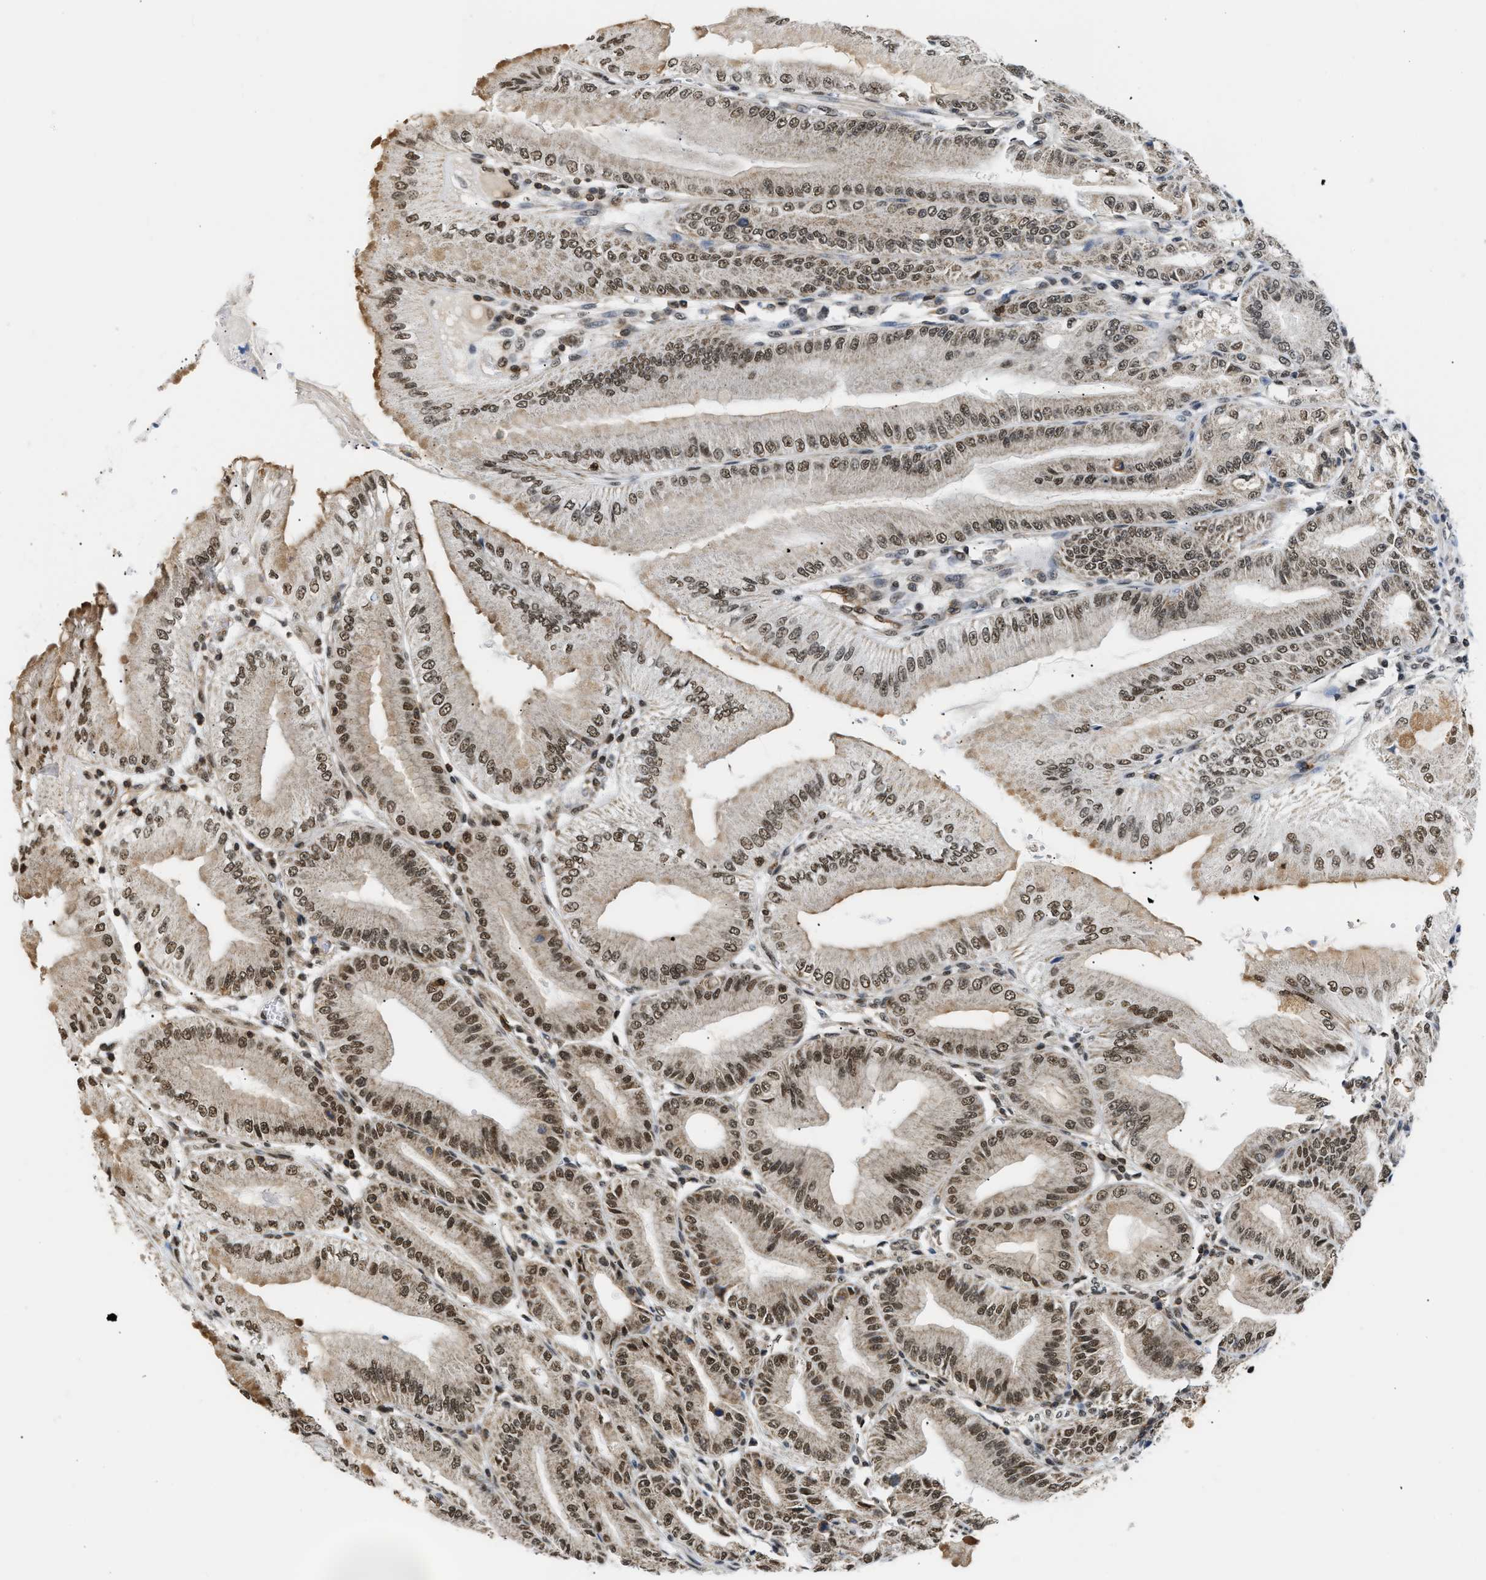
{"staining": {"intensity": "moderate", "quantity": ">75%", "location": "nuclear"}, "tissue": "stomach", "cell_type": "Glandular cells", "image_type": "normal", "snomed": [{"axis": "morphology", "description": "Normal tissue, NOS"}, {"axis": "topography", "description": "Stomach, lower"}], "caption": "A photomicrograph showing moderate nuclear positivity in approximately >75% of glandular cells in normal stomach, as visualized by brown immunohistochemical staining.", "gene": "STK10", "patient": {"sex": "male", "age": 71}}